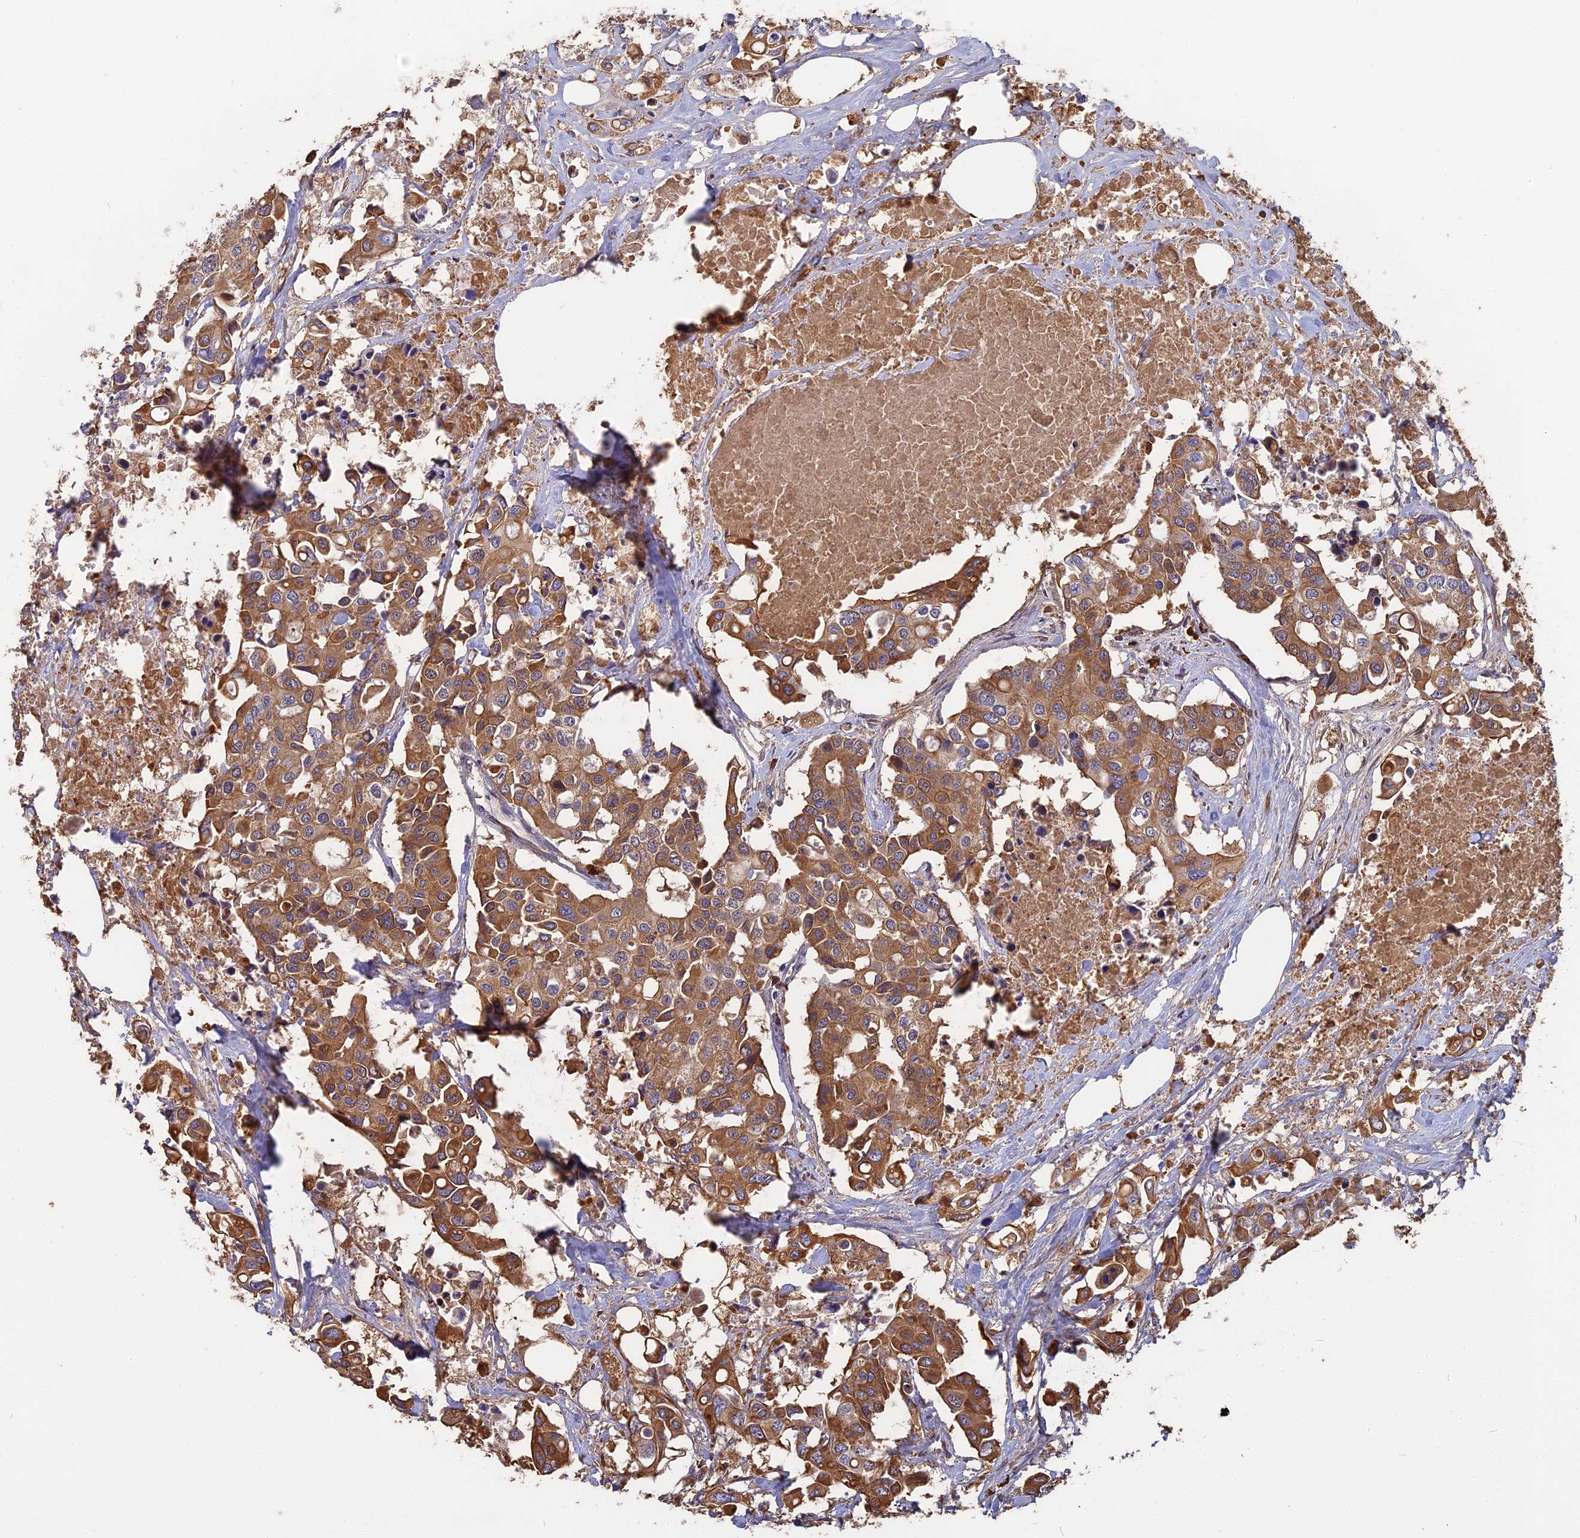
{"staining": {"intensity": "strong", "quantity": ">75%", "location": "cytoplasmic/membranous"}, "tissue": "colorectal cancer", "cell_type": "Tumor cells", "image_type": "cancer", "snomed": [{"axis": "morphology", "description": "Adenocarcinoma, NOS"}, {"axis": "topography", "description": "Colon"}], "caption": "Adenocarcinoma (colorectal) stained with a brown dye exhibits strong cytoplasmic/membranous positive staining in about >75% of tumor cells.", "gene": "ERMAP", "patient": {"sex": "male", "age": 77}}